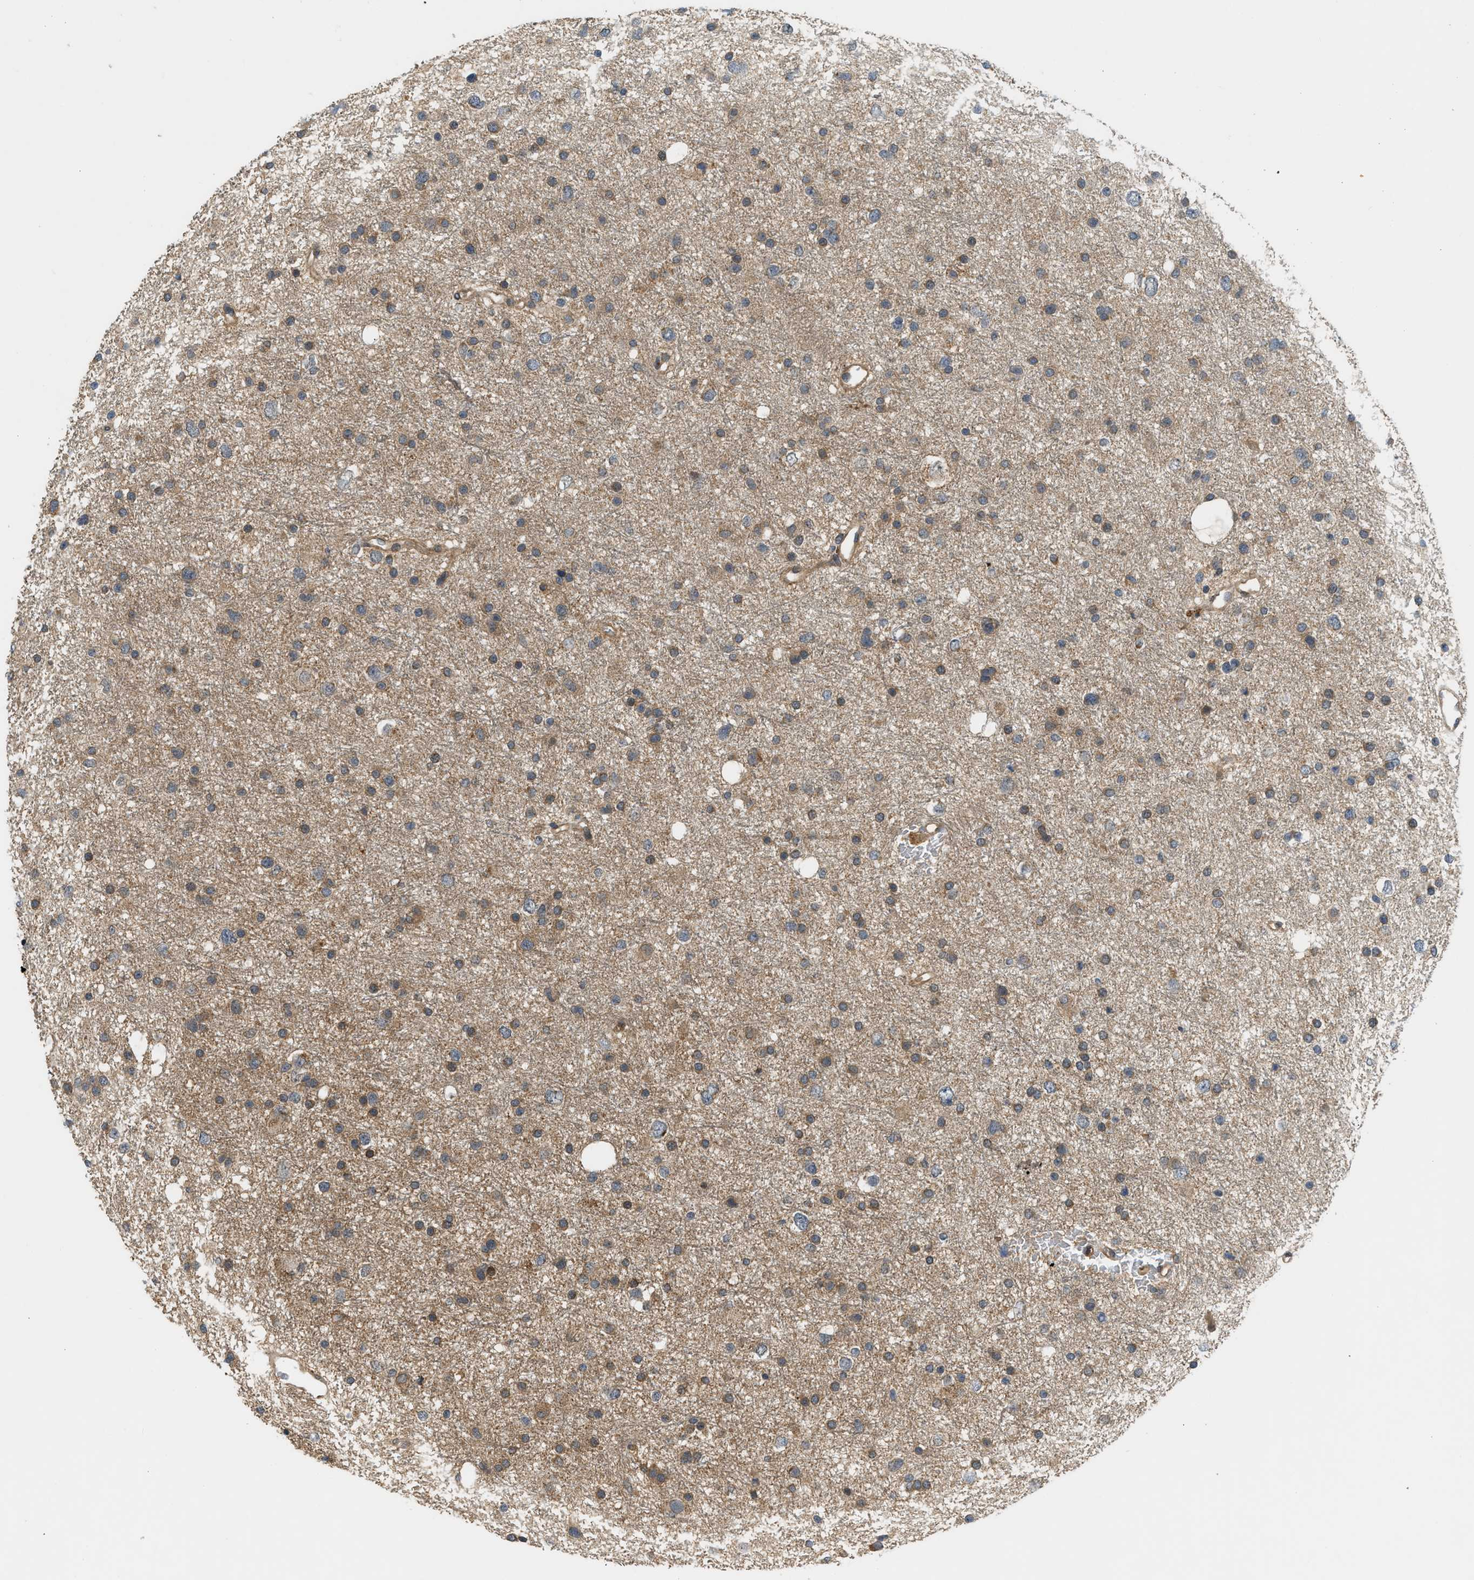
{"staining": {"intensity": "moderate", "quantity": ">75%", "location": "cytoplasmic/membranous"}, "tissue": "glioma", "cell_type": "Tumor cells", "image_type": "cancer", "snomed": [{"axis": "morphology", "description": "Glioma, malignant, Low grade"}, {"axis": "topography", "description": "Brain"}], "caption": "Immunohistochemistry (IHC) histopathology image of glioma stained for a protein (brown), which displays medium levels of moderate cytoplasmic/membranous staining in approximately >75% of tumor cells.", "gene": "ADCY8", "patient": {"sex": "female", "age": 37}}